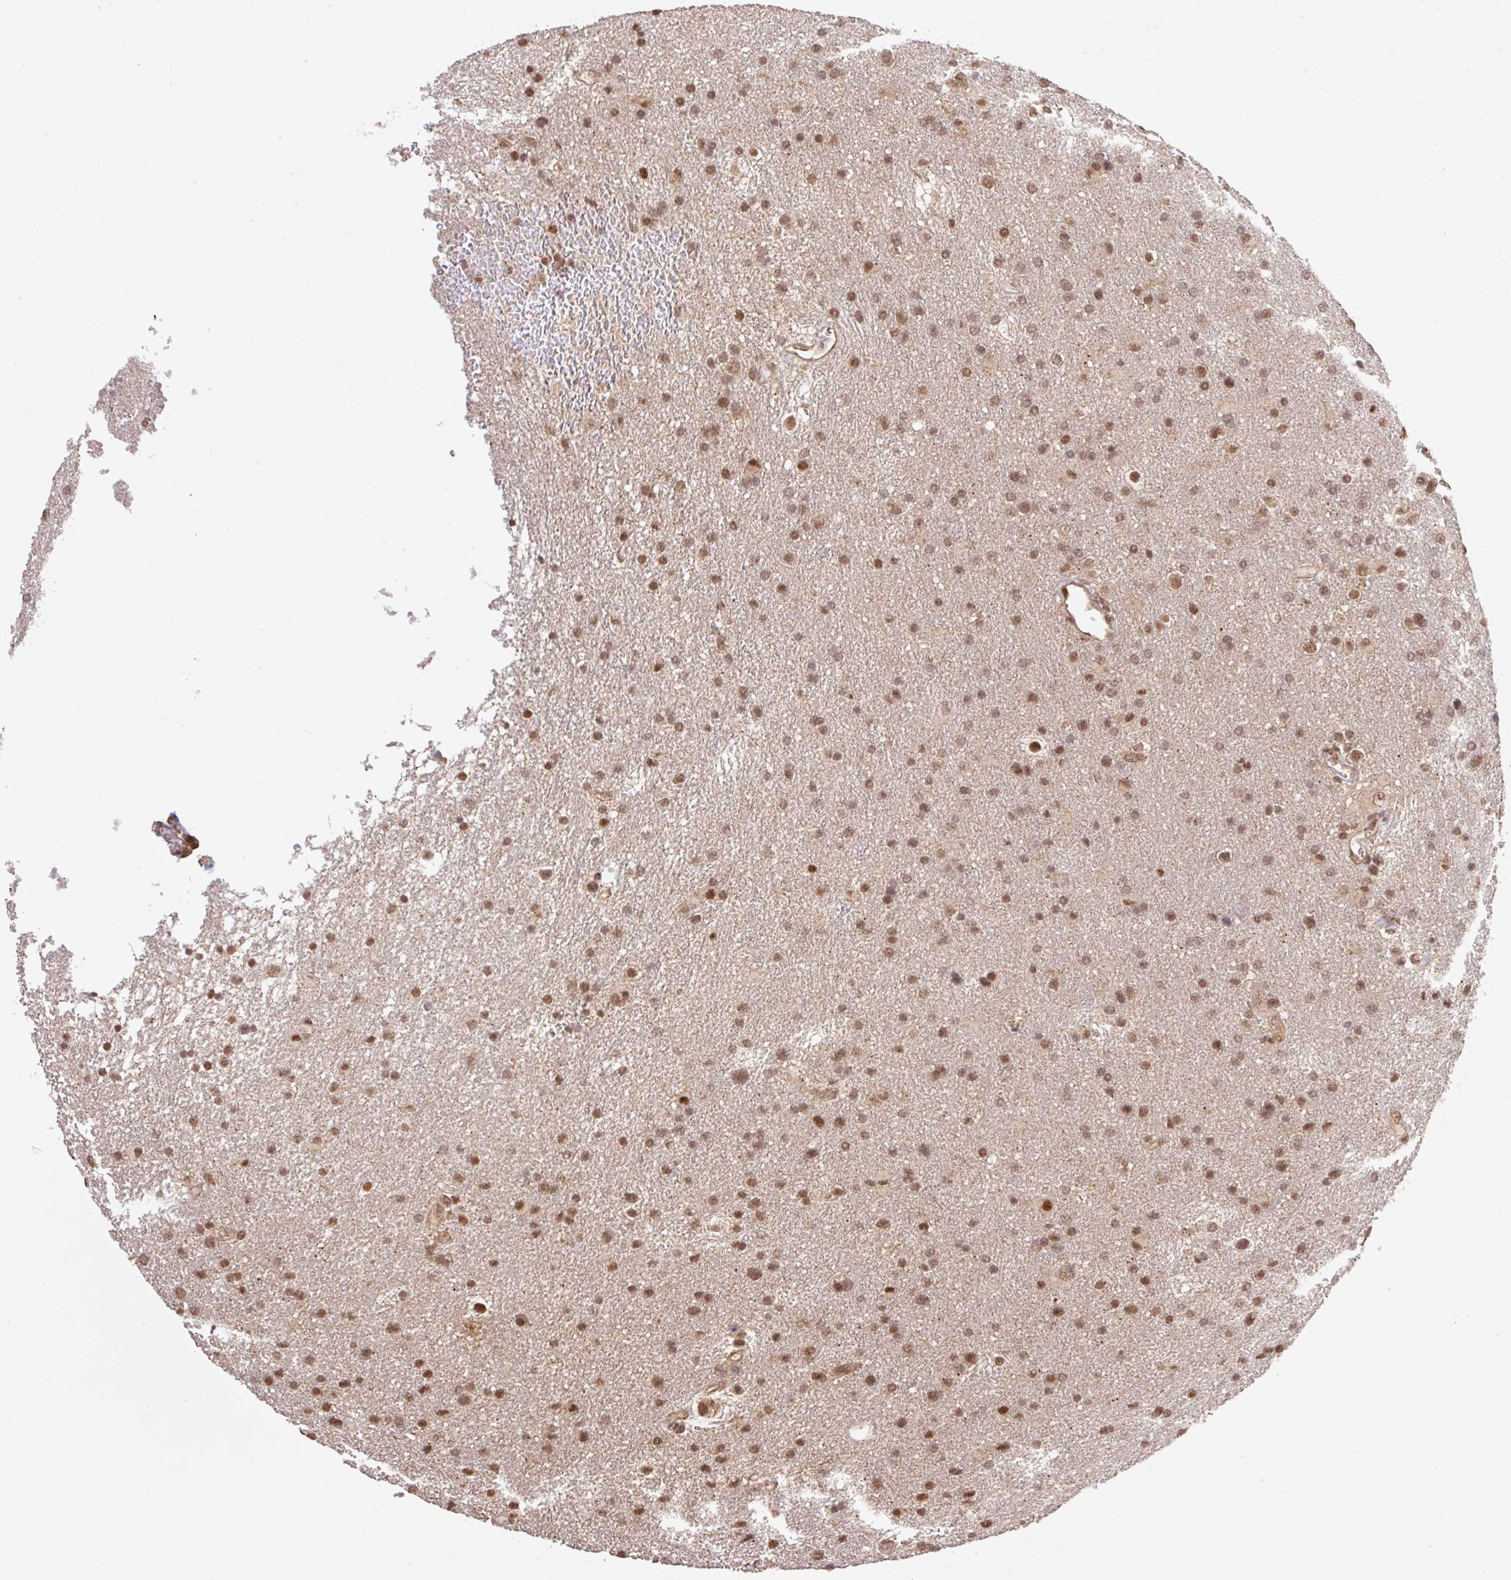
{"staining": {"intensity": "moderate", "quantity": ">75%", "location": "nuclear"}, "tissue": "glioma", "cell_type": "Tumor cells", "image_type": "cancer", "snomed": [{"axis": "morphology", "description": "Glioma, malignant, Low grade"}, {"axis": "topography", "description": "Brain"}], "caption": "An immunohistochemistry (IHC) image of tumor tissue is shown. Protein staining in brown shows moderate nuclear positivity in glioma within tumor cells.", "gene": "VPS25", "patient": {"sex": "female", "age": 32}}